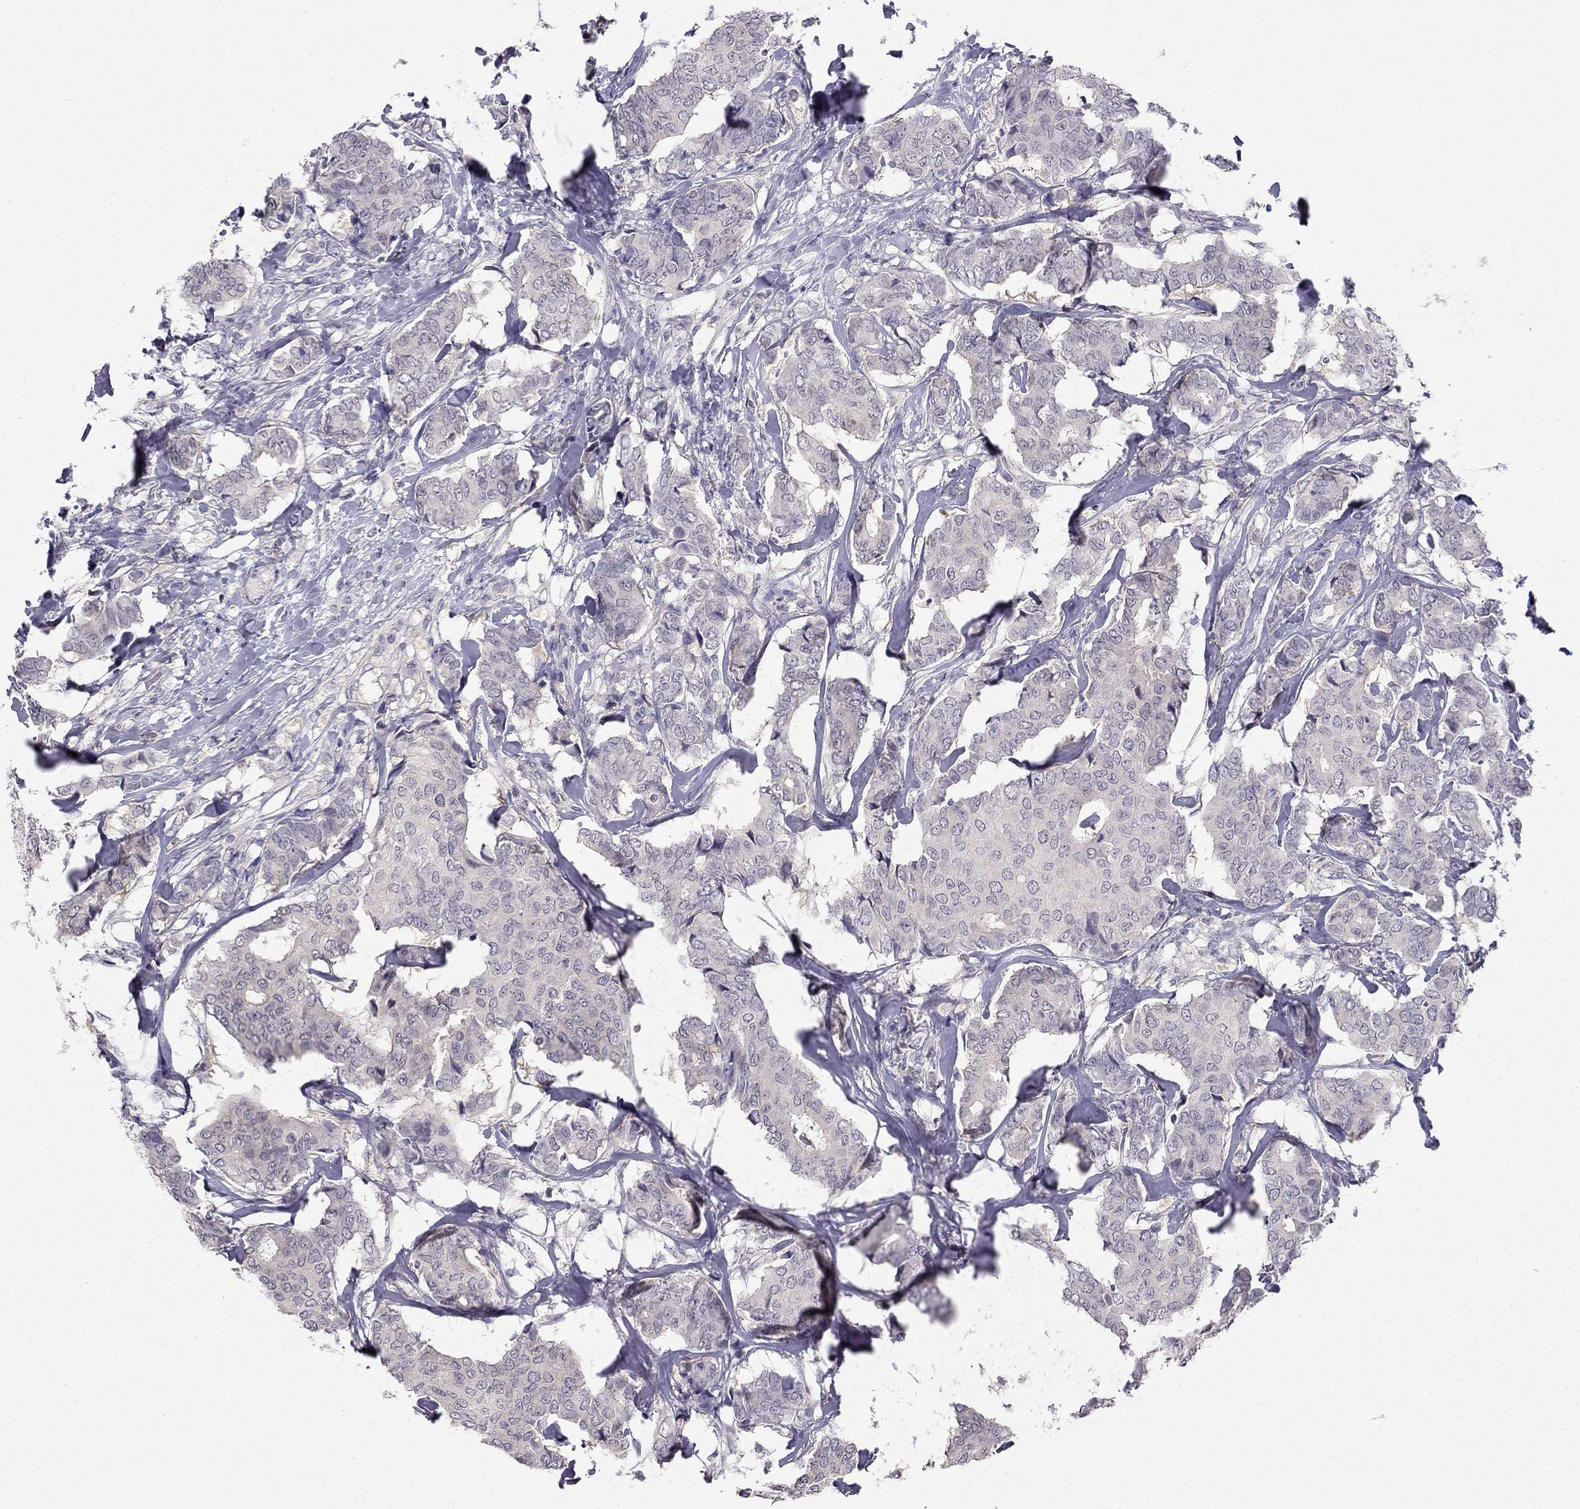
{"staining": {"intensity": "negative", "quantity": "none", "location": "none"}, "tissue": "breast cancer", "cell_type": "Tumor cells", "image_type": "cancer", "snomed": [{"axis": "morphology", "description": "Duct carcinoma"}, {"axis": "topography", "description": "Breast"}], "caption": "Tumor cells show no significant positivity in breast cancer.", "gene": "C16orf89", "patient": {"sex": "female", "age": 75}}